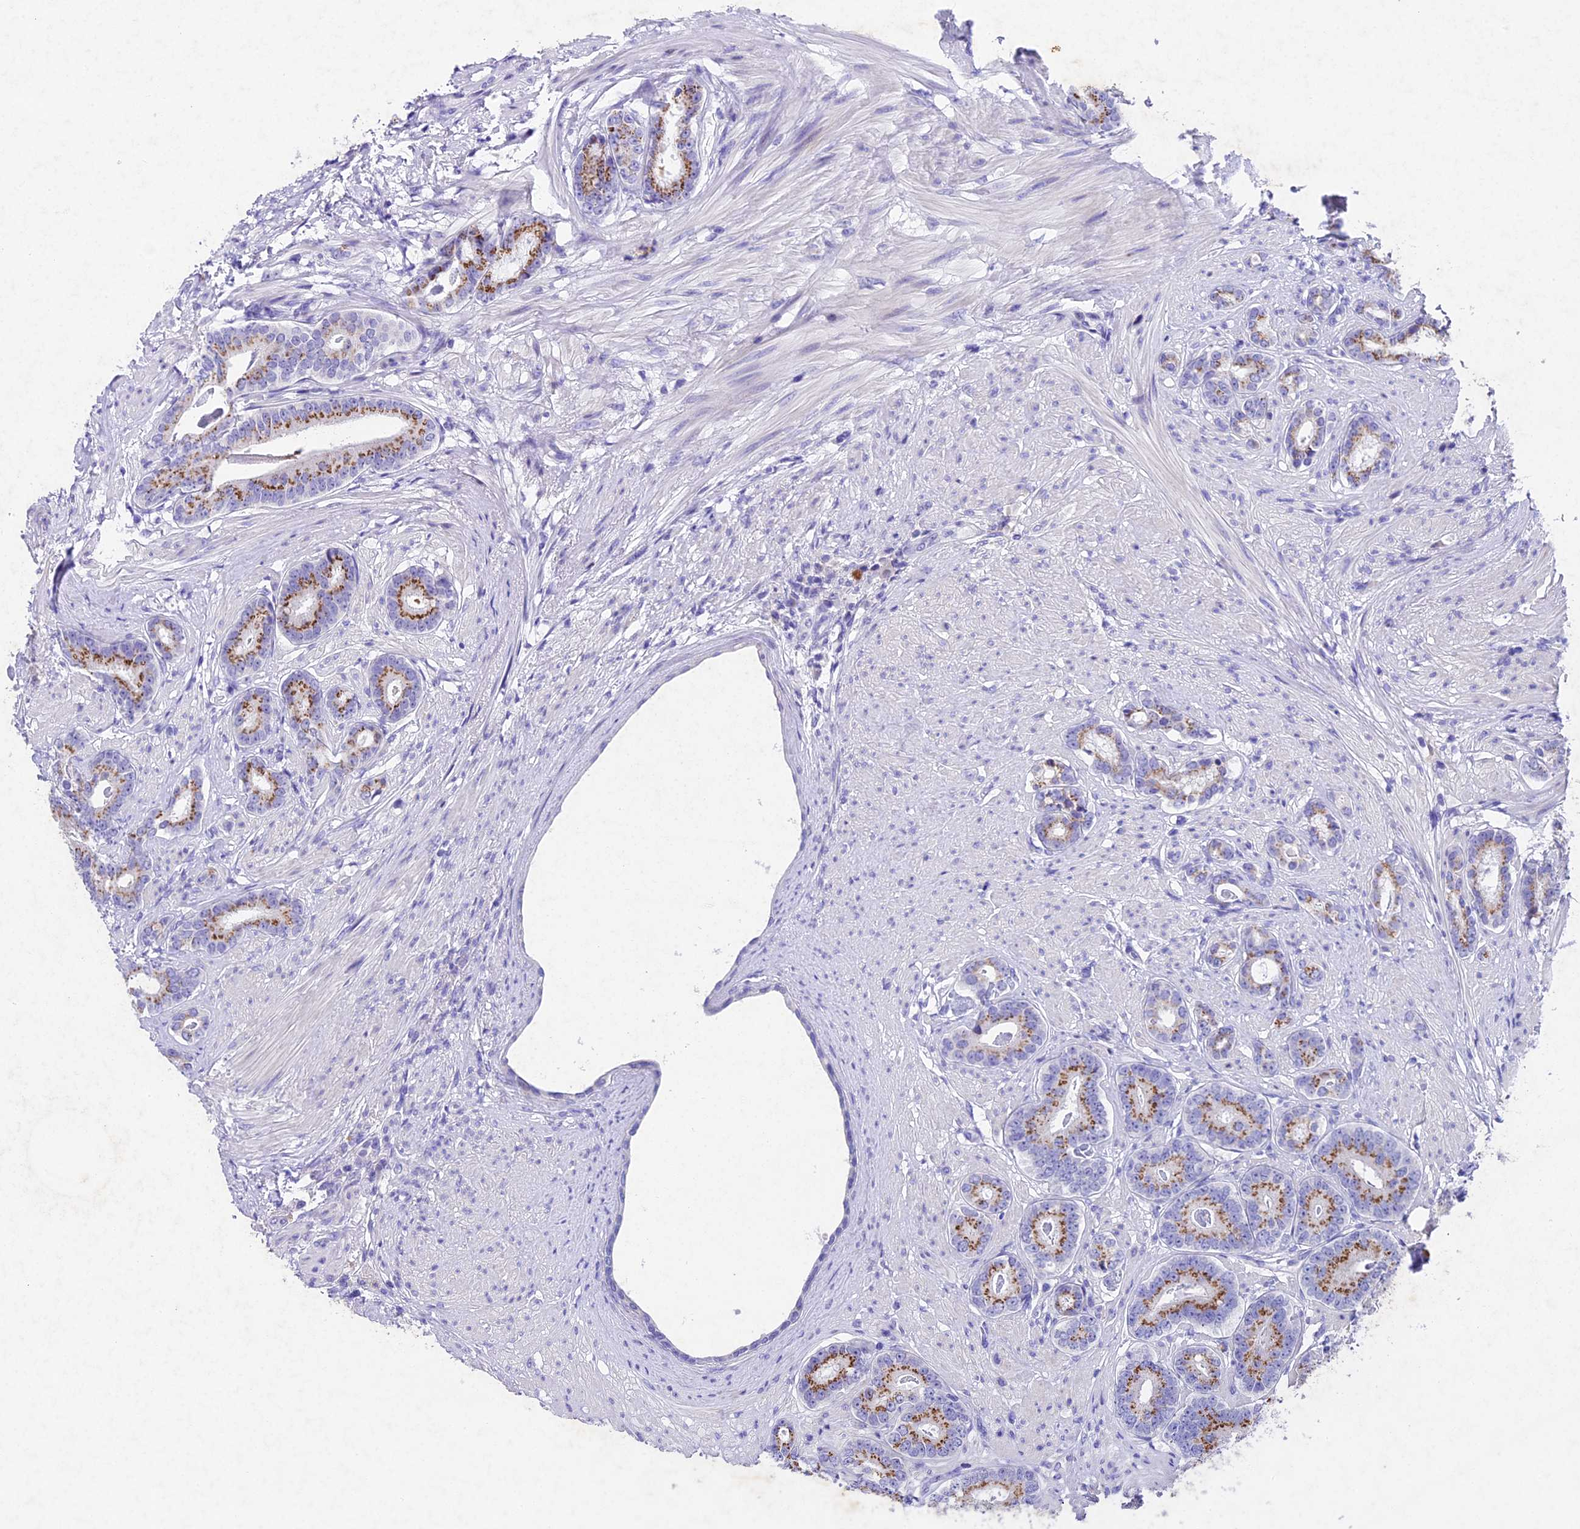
{"staining": {"intensity": "moderate", "quantity": "25%-75%", "location": "cytoplasmic/membranous"}, "tissue": "prostate cancer", "cell_type": "Tumor cells", "image_type": "cancer", "snomed": [{"axis": "morphology", "description": "Adenocarcinoma, Low grade"}, {"axis": "topography", "description": "Prostate"}], "caption": "Prostate low-grade adenocarcinoma stained for a protein exhibits moderate cytoplasmic/membranous positivity in tumor cells.", "gene": "IFT140", "patient": {"sex": "male", "age": 71}}